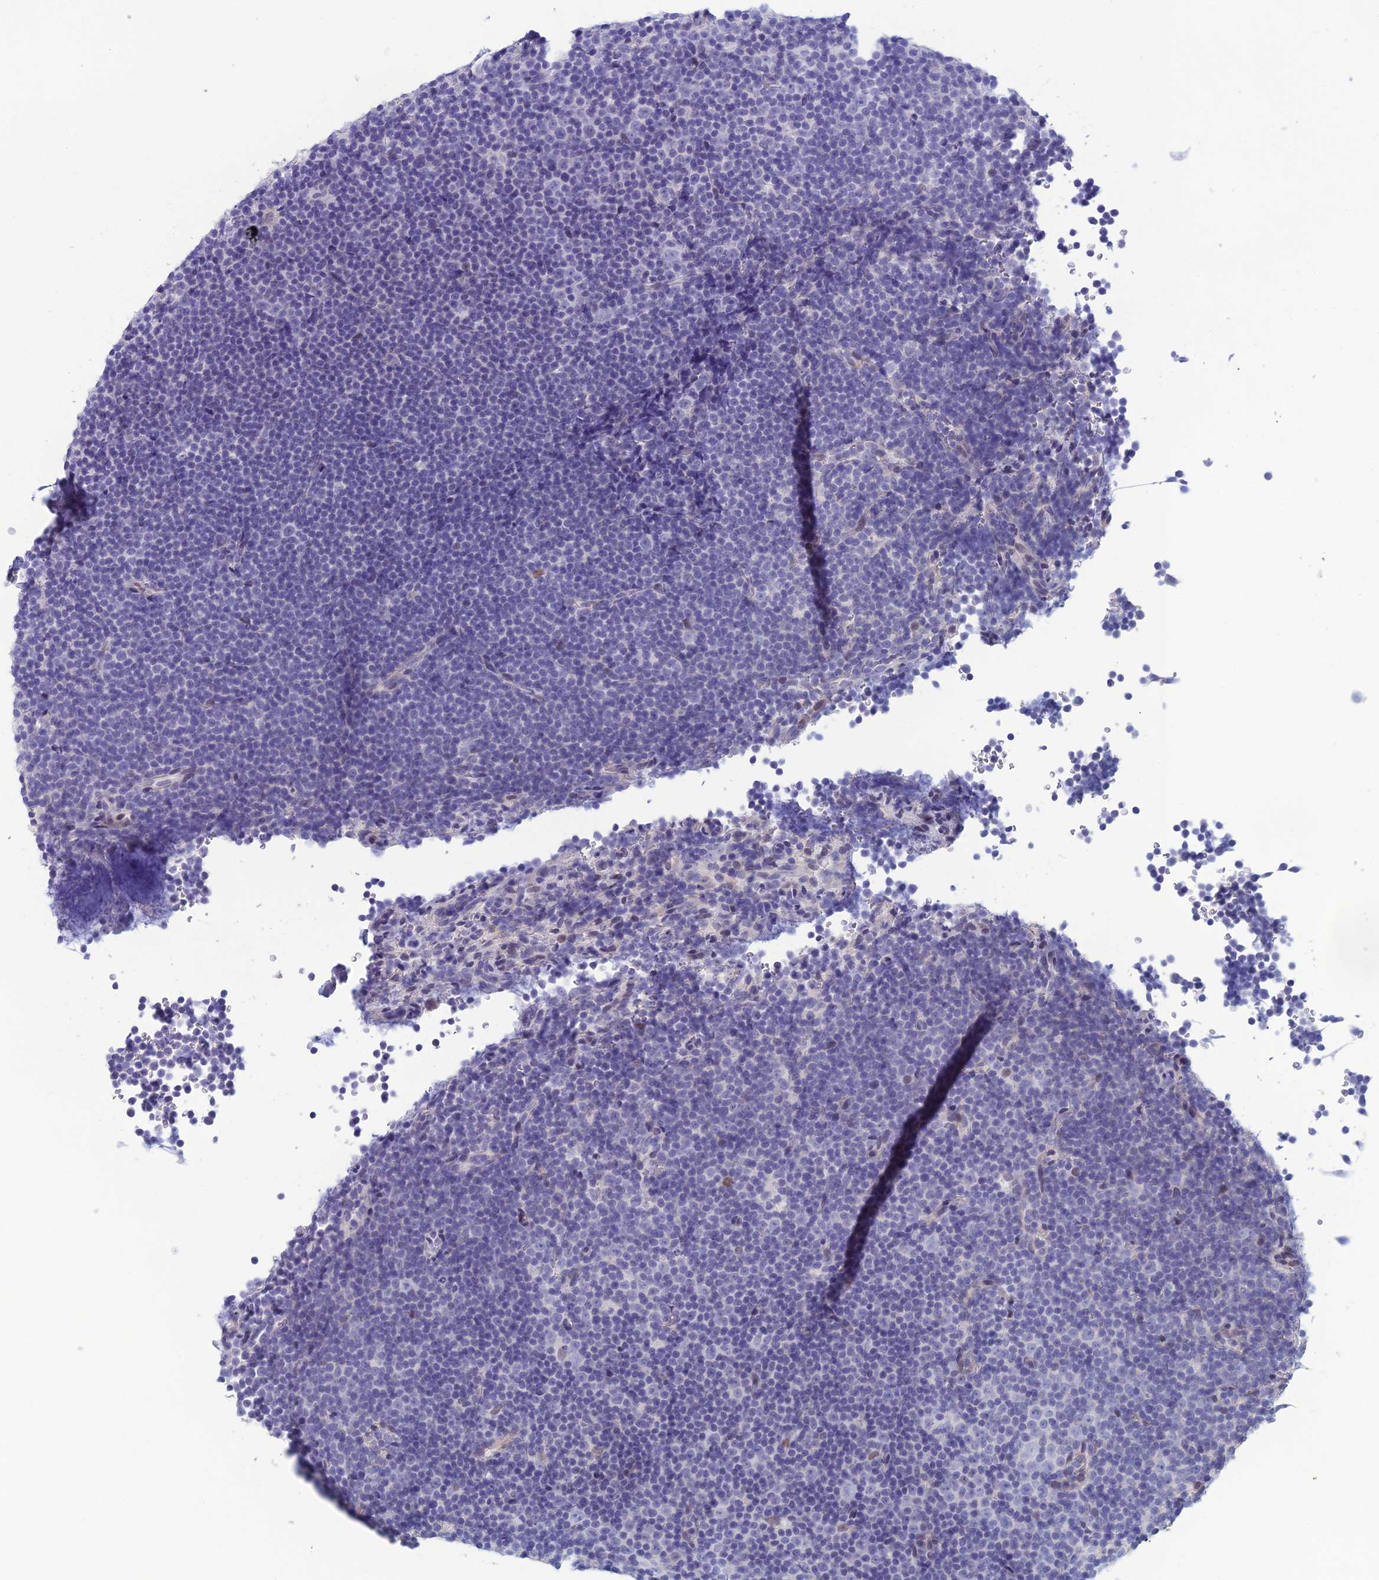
{"staining": {"intensity": "negative", "quantity": "none", "location": "none"}, "tissue": "lymphoma", "cell_type": "Tumor cells", "image_type": "cancer", "snomed": [{"axis": "morphology", "description": "Malignant lymphoma, non-Hodgkin's type, Low grade"}, {"axis": "topography", "description": "Lymph node"}], "caption": "Immunohistochemistry of human lymphoma reveals no expression in tumor cells. (Stains: DAB IHC with hematoxylin counter stain, Microscopy: brightfield microscopy at high magnification).", "gene": "CRB2", "patient": {"sex": "female", "age": 67}}